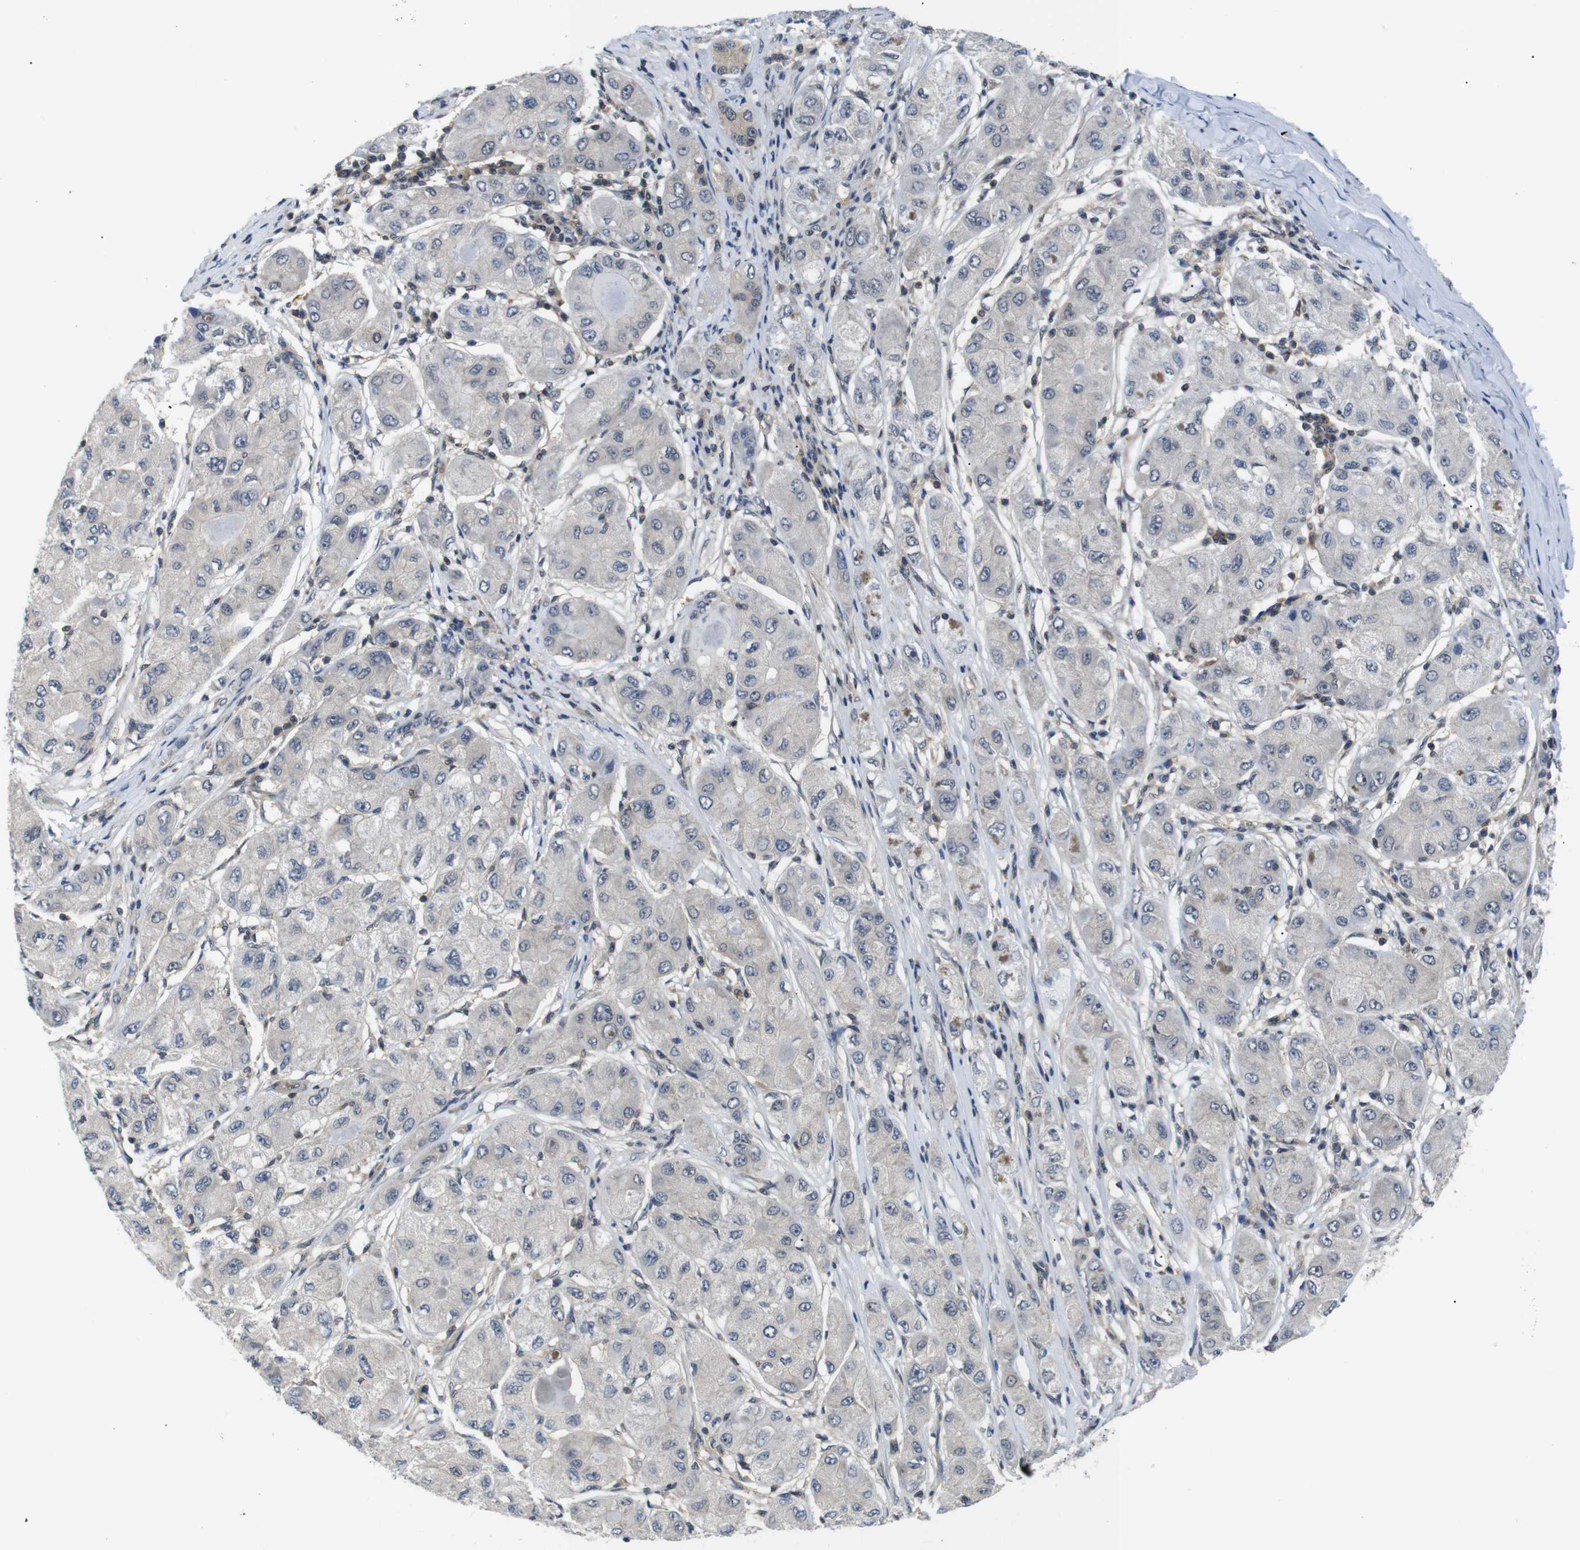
{"staining": {"intensity": "negative", "quantity": "none", "location": "none"}, "tissue": "liver cancer", "cell_type": "Tumor cells", "image_type": "cancer", "snomed": [{"axis": "morphology", "description": "Carcinoma, Hepatocellular, NOS"}, {"axis": "topography", "description": "Liver"}], "caption": "DAB (3,3'-diaminobenzidine) immunohistochemical staining of human hepatocellular carcinoma (liver) demonstrates no significant expression in tumor cells.", "gene": "UBXN1", "patient": {"sex": "male", "age": 80}}